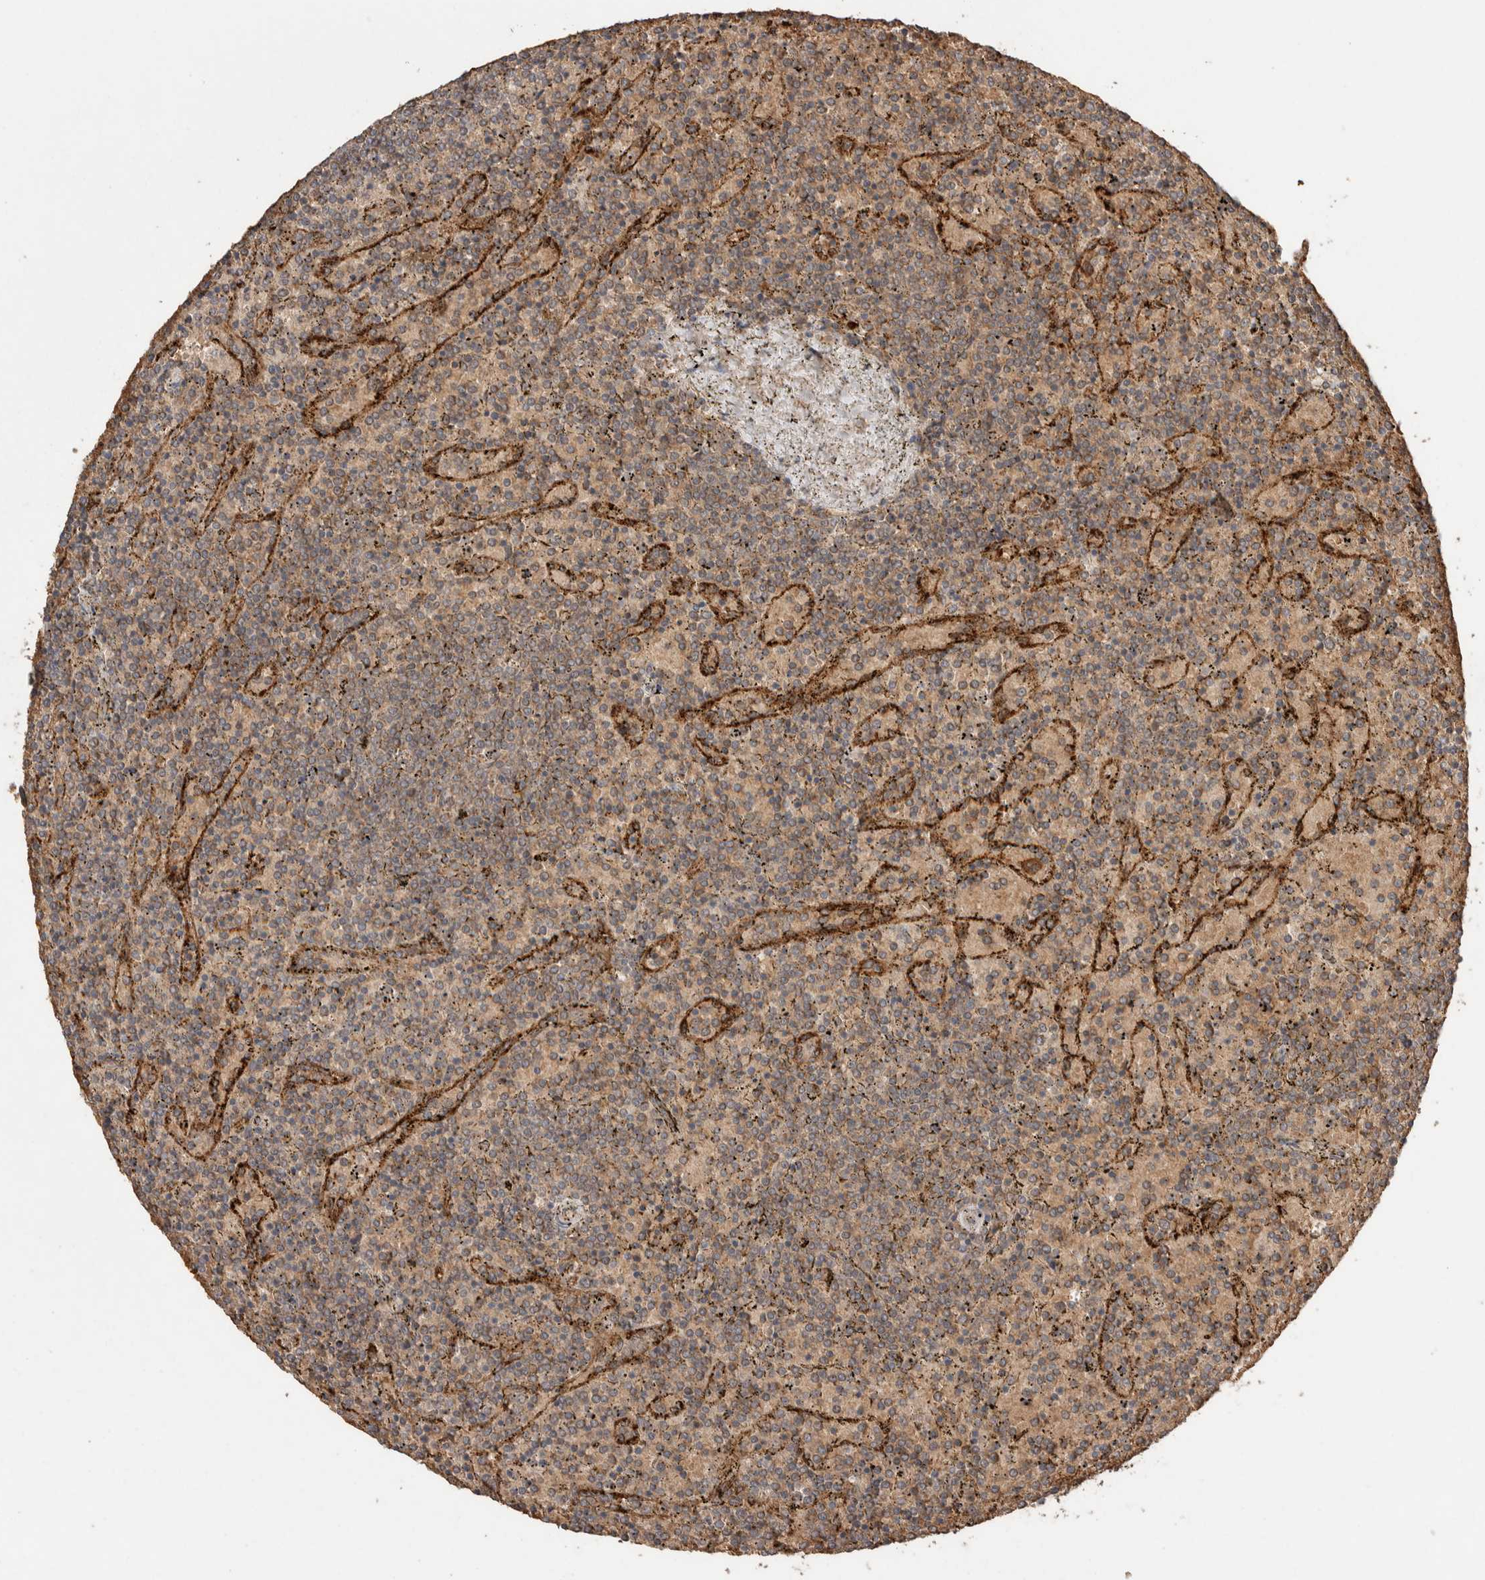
{"staining": {"intensity": "weak", "quantity": ">75%", "location": "cytoplasmic/membranous"}, "tissue": "lymphoma", "cell_type": "Tumor cells", "image_type": "cancer", "snomed": [{"axis": "morphology", "description": "Malignant lymphoma, non-Hodgkin's type, Low grade"}, {"axis": "topography", "description": "Spleen"}], "caption": "Malignant lymphoma, non-Hodgkin's type (low-grade) tissue shows weak cytoplasmic/membranous expression in approximately >75% of tumor cells (Stains: DAB (3,3'-diaminobenzidine) in brown, nuclei in blue, Microscopy: brightfield microscopy at high magnification).", "gene": "KCNJ5", "patient": {"sex": "female", "age": 77}}